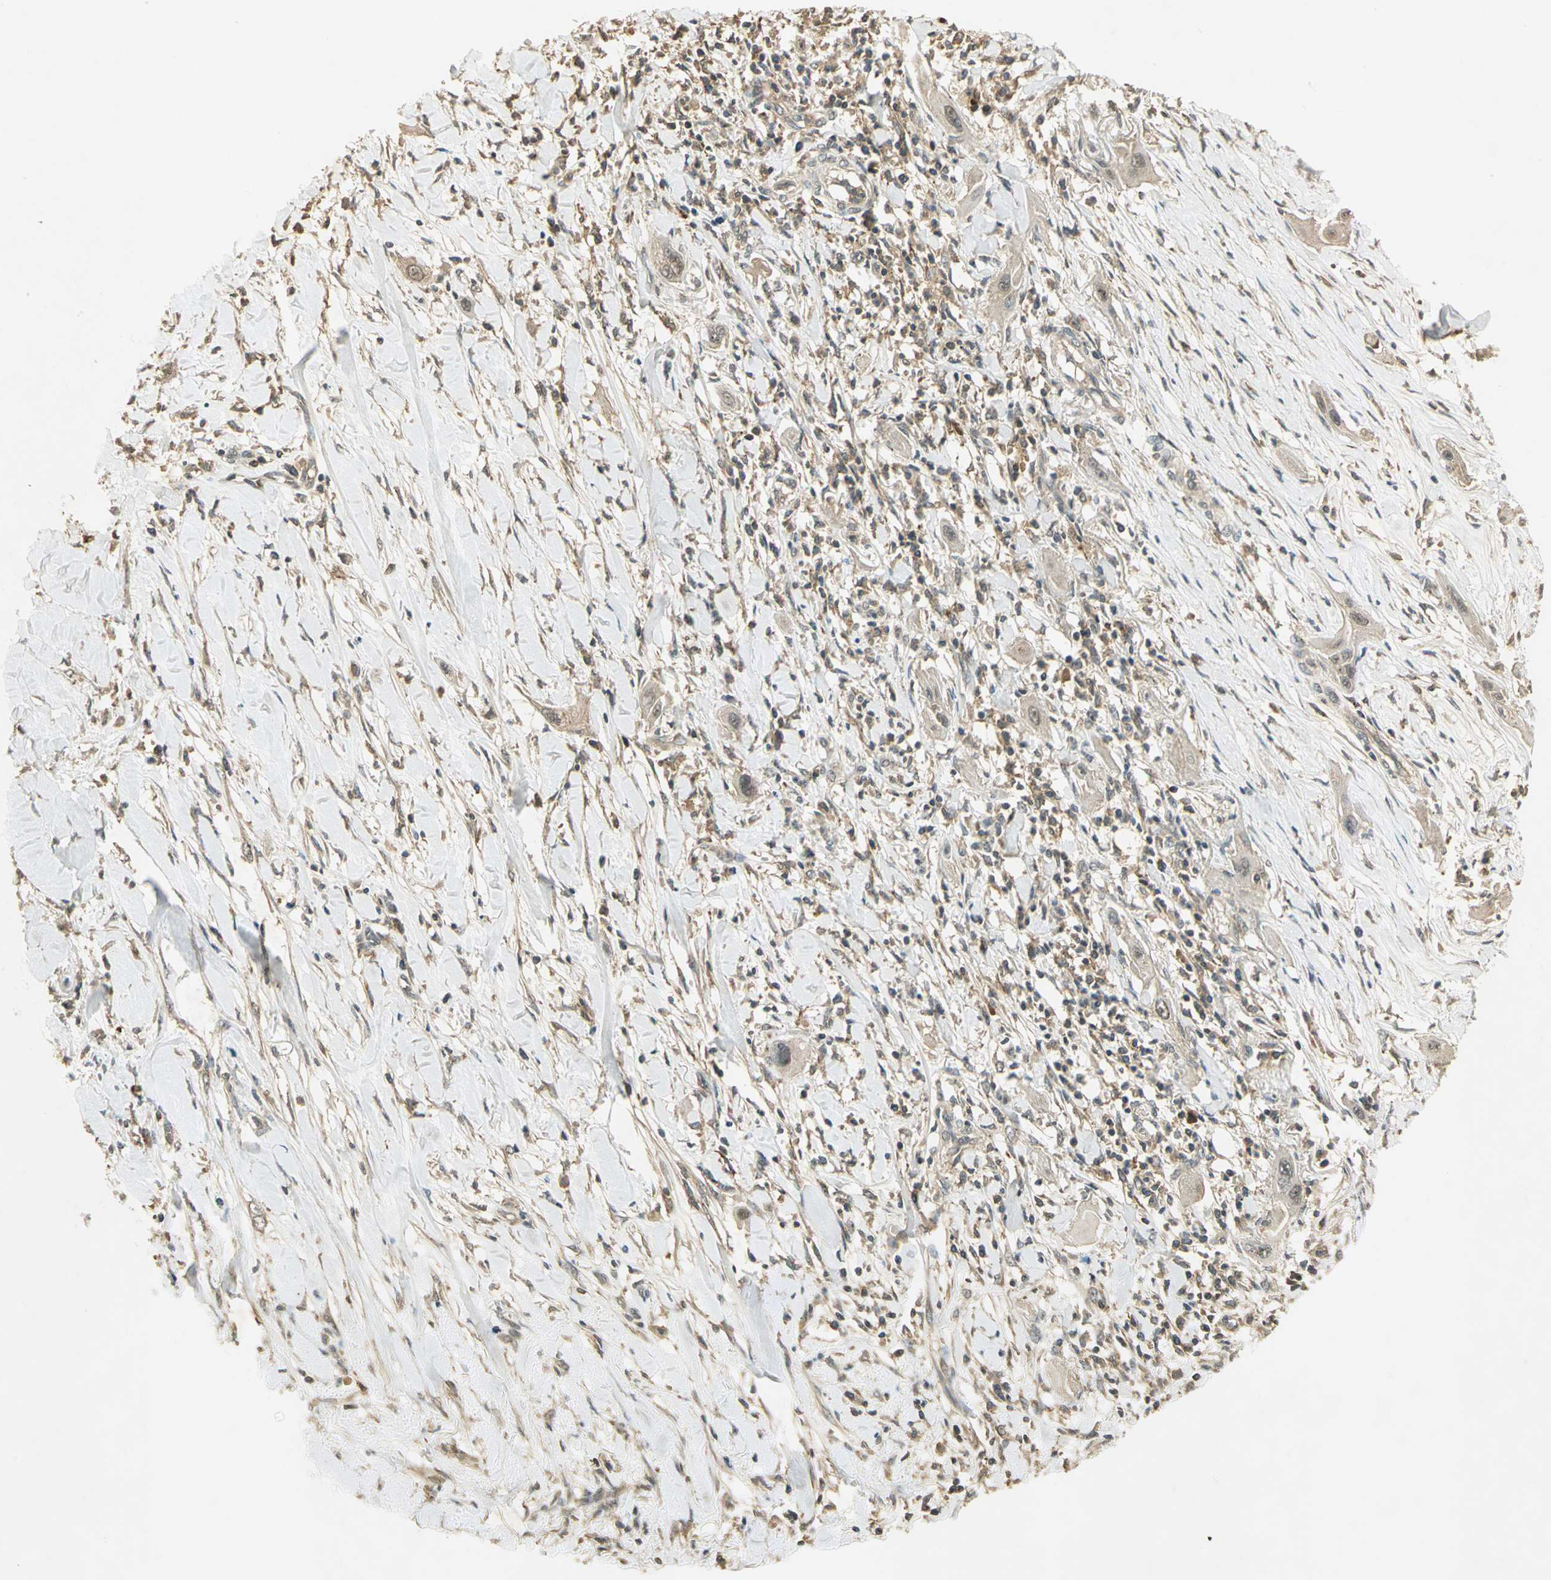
{"staining": {"intensity": "weak", "quantity": ">75%", "location": "cytoplasmic/membranous"}, "tissue": "lung cancer", "cell_type": "Tumor cells", "image_type": "cancer", "snomed": [{"axis": "morphology", "description": "Squamous cell carcinoma, NOS"}, {"axis": "topography", "description": "Lung"}], "caption": "This image demonstrates immunohistochemistry staining of lung cancer (squamous cell carcinoma), with low weak cytoplasmic/membranous staining in approximately >75% of tumor cells.", "gene": "KEAP1", "patient": {"sex": "female", "age": 47}}